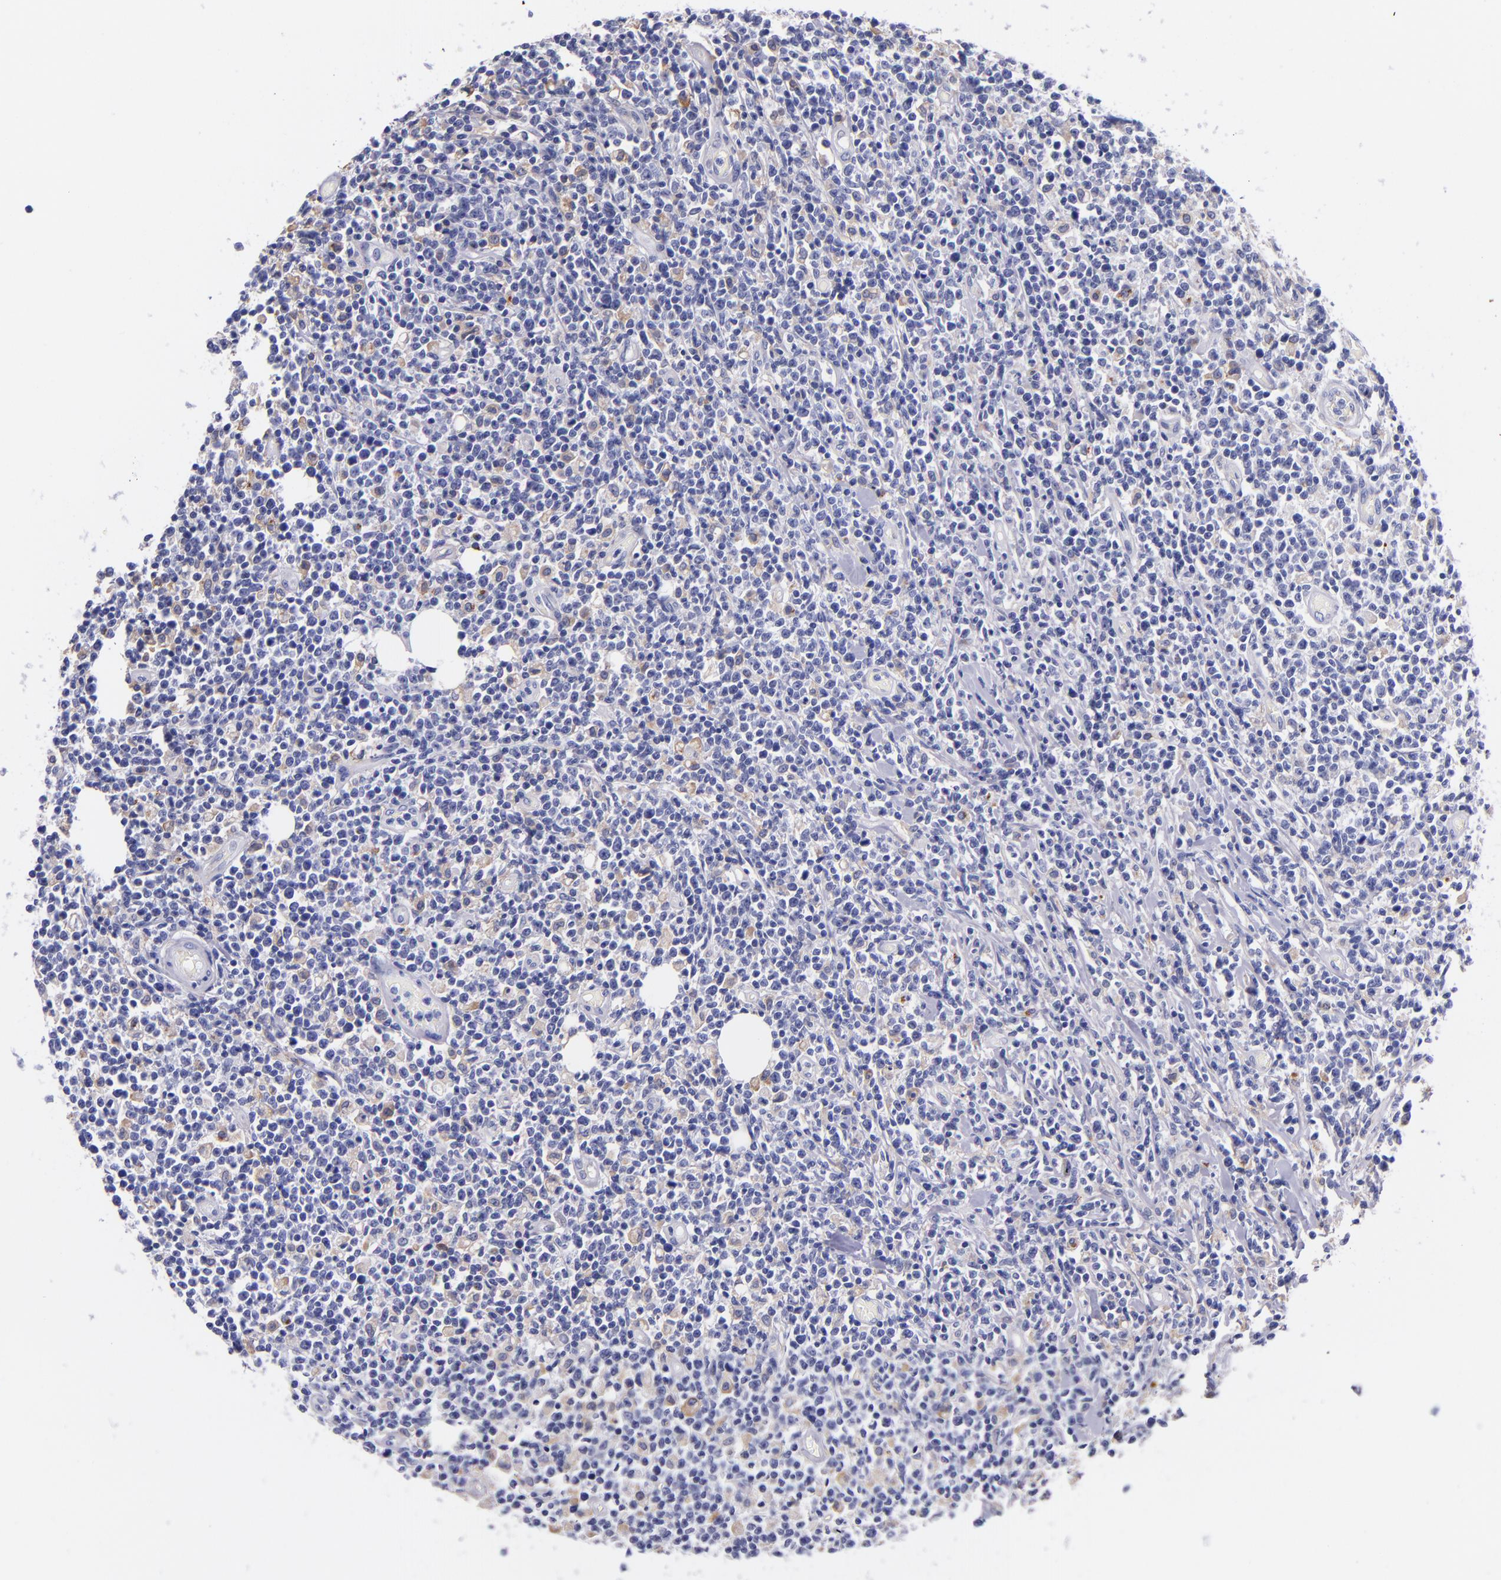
{"staining": {"intensity": "negative", "quantity": "none", "location": "none"}, "tissue": "lymphoma", "cell_type": "Tumor cells", "image_type": "cancer", "snomed": [{"axis": "morphology", "description": "Malignant lymphoma, non-Hodgkin's type, High grade"}, {"axis": "topography", "description": "Colon"}], "caption": "Tumor cells show no significant expression in lymphoma.", "gene": "IVL", "patient": {"sex": "male", "age": 82}}